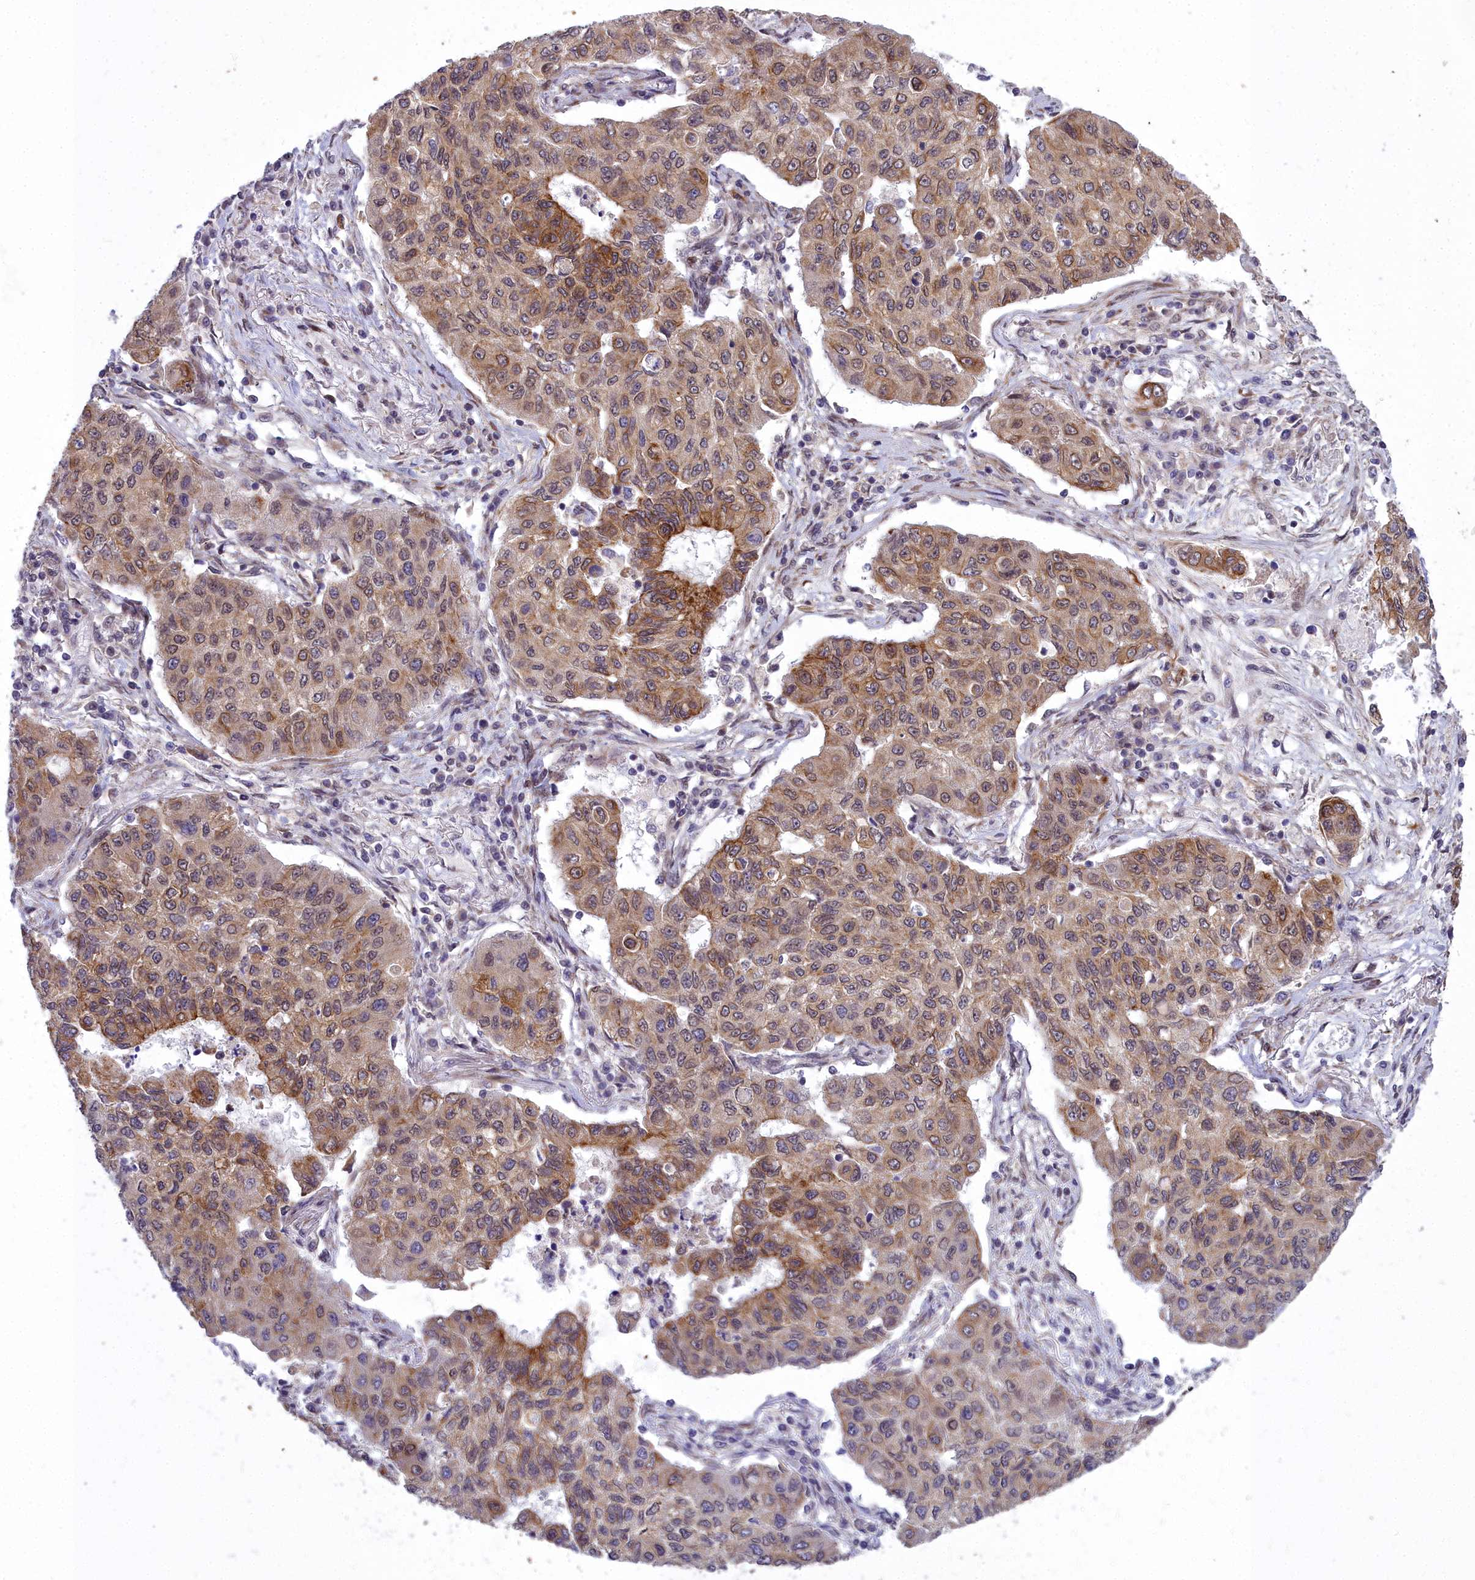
{"staining": {"intensity": "moderate", "quantity": ">75%", "location": "cytoplasmic/membranous"}, "tissue": "lung cancer", "cell_type": "Tumor cells", "image_type": "cancer", "snomed": [{"axis": "morphology", "description": "Squamous cell carcinoma, NOS"}, {"axis": "topography", "description": "Lung"}], "caption": "Protein staining by IHC reveals moderate cytoplasmic/membranous expression in about >75% of tumor cells in lung squamous cell carcinoma.", "gene": "ABCB8", "patient": {"sex": "male", "age": 74}}